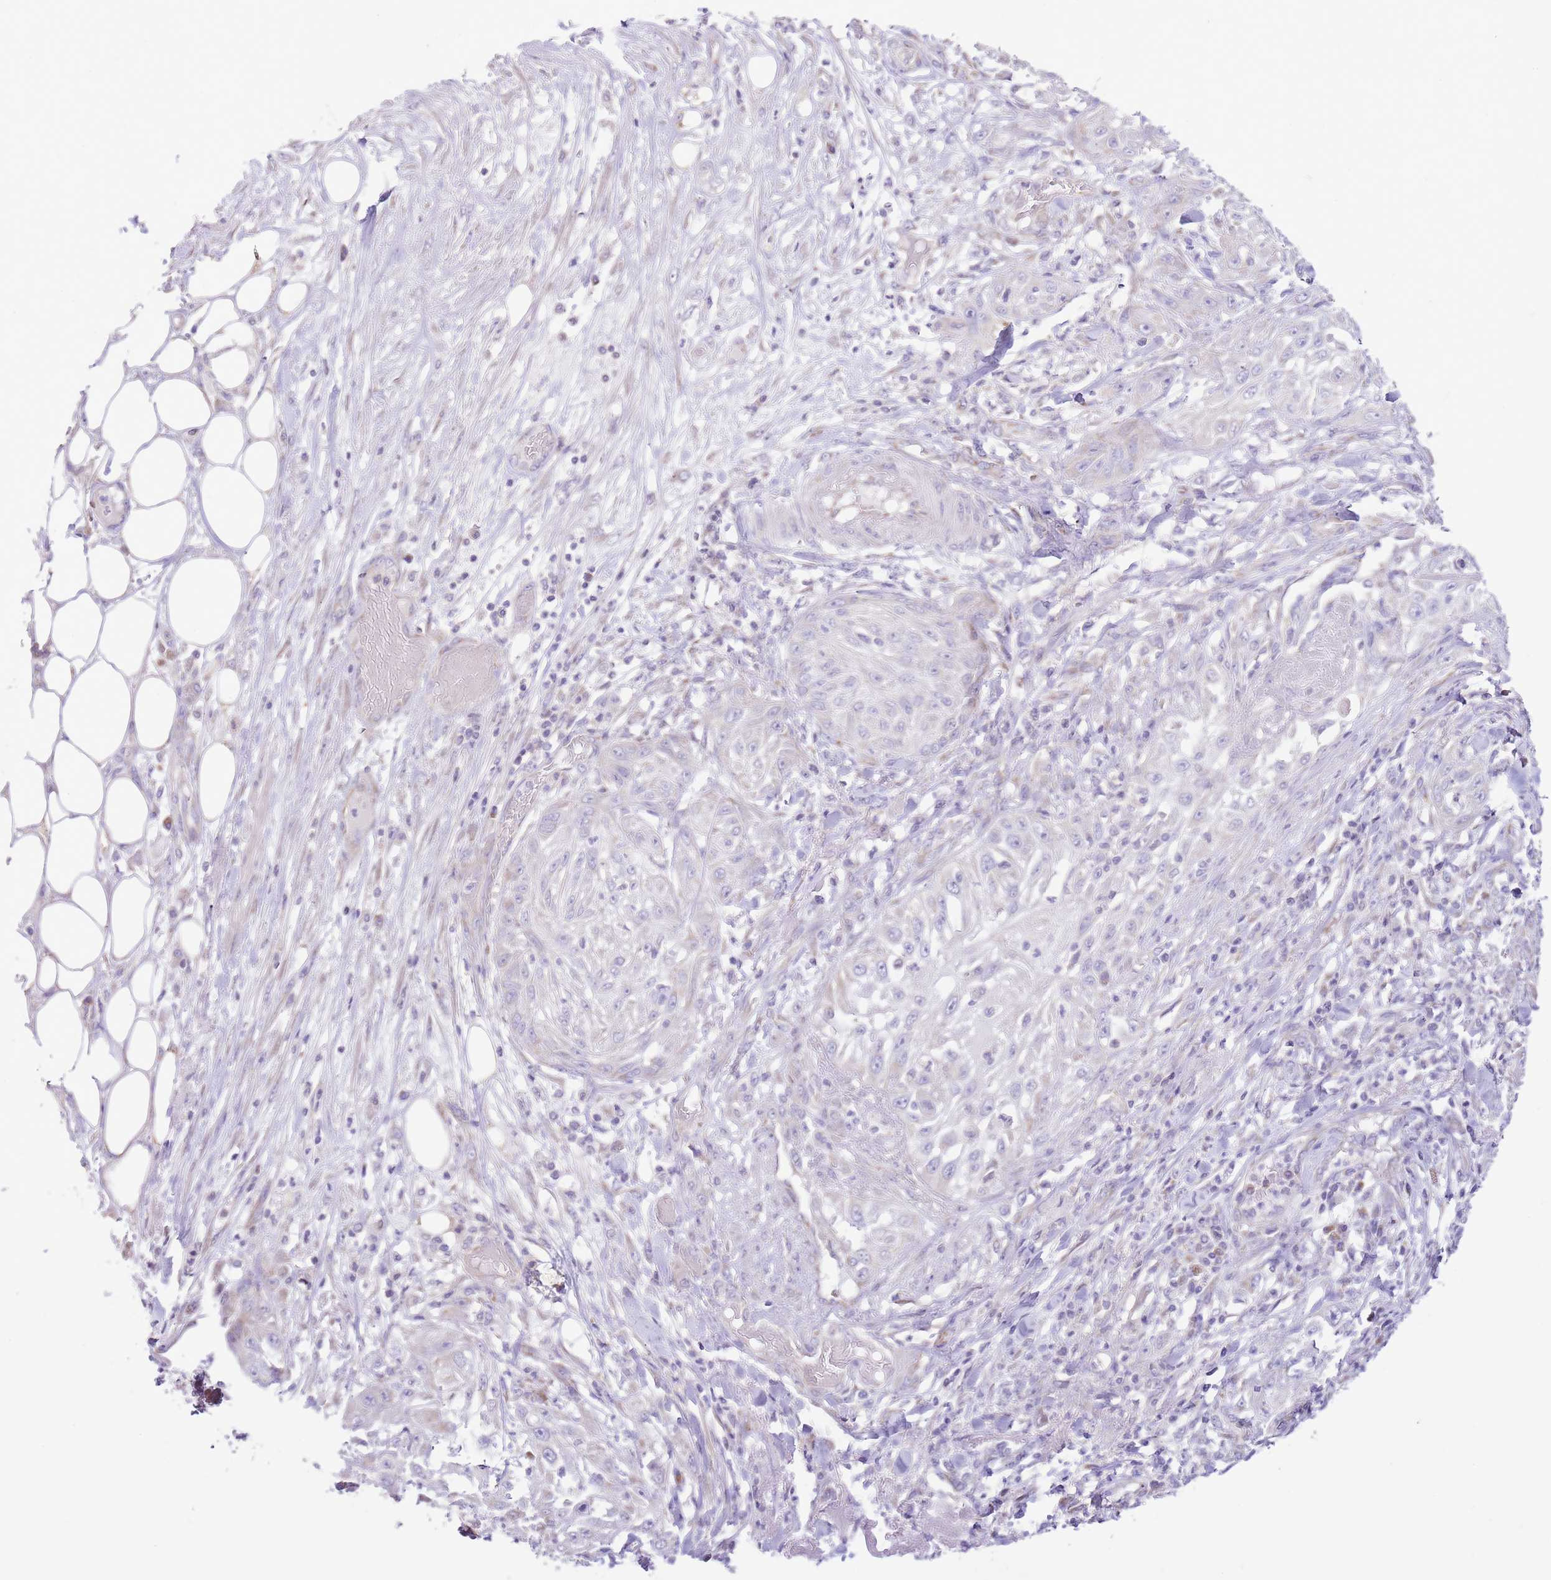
{"staining": {"intensity": "negative", "quantity": "none", "location": "none"}, "tissue": "skin cancer", "cell_type": "Tumor cells", "image_type": "cancer", "snomed": [{"axis": "morphology", "description": "Squamous cell carcinoma, NOS"}, {"axis": "morphology", "description": "Squamous cell carcinoma, metastatic, NOS"}, {"axis": "topography", "description": "Skin"}, {"axis": "topography", "description": "Lymph node"}], "caption": "Photomicrograph shows no protein expression in tumor cells of skin squamous cell carcinoma tissue. The staining is performed using DAB (3,3'-diaminobenzidine) brown chromogen with nuclei counter-stained in using hematoxylin.", "gene": "OAZ2", "patient": {"sex": "male", "age": 75}}